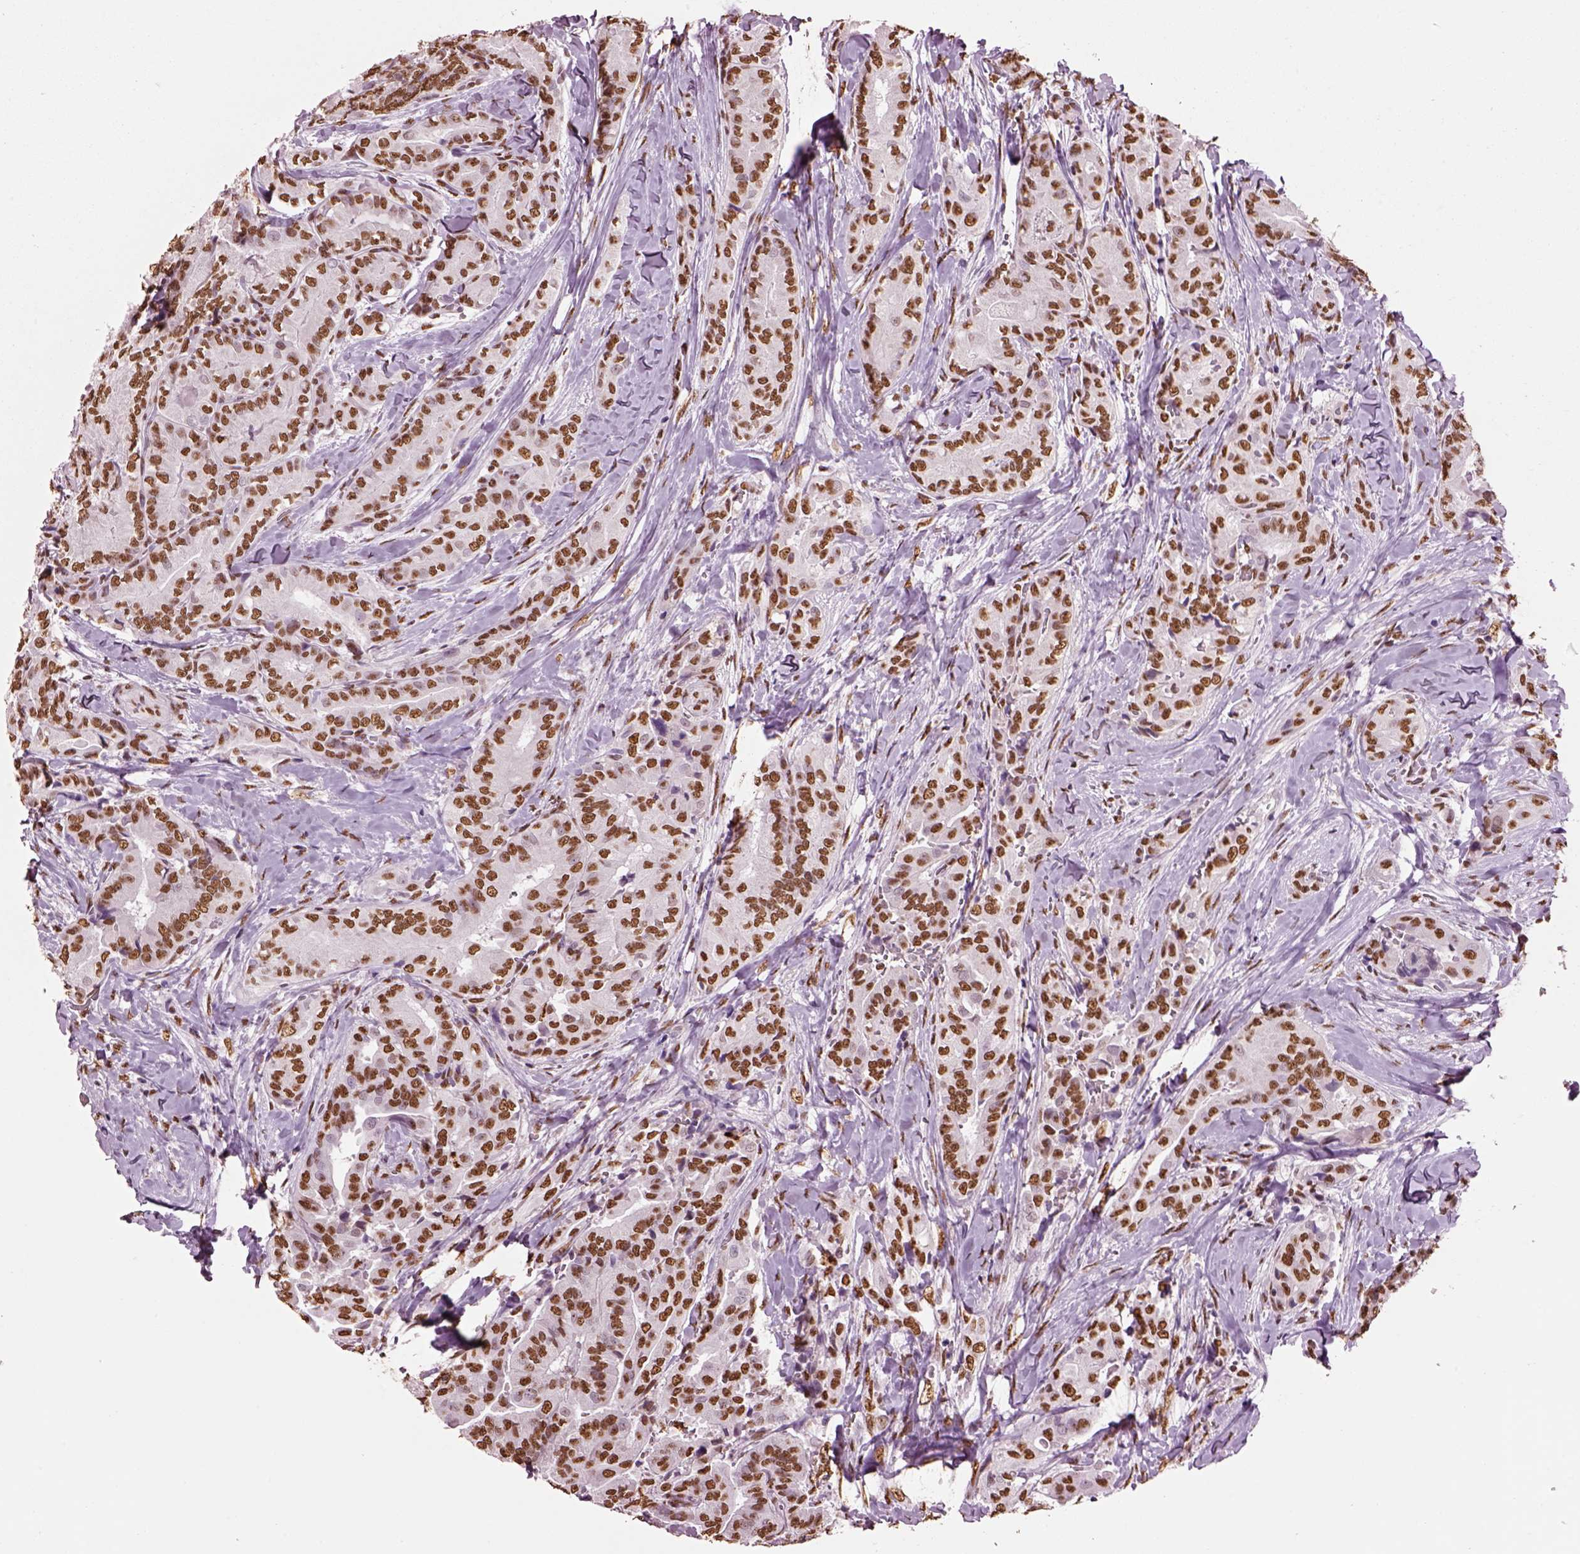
{"staining": {"intensity": "moderate", "quantity": ">75%", "location": "nuclear"}, "tissue": "thyroid cancer", "cell_type": "Tumor cells", "image_type": "cancer", "snomed": [{"axis": "morphology", "description": "Papillary adenocarcinoma, NOS"}, {"axis": "topography", "description": "Thyroid gland"}], "caption": "This image displays IHC staining of thyroid cancer (papillary adenocarcinoma), with medium moderate nuclear expression in about >75% of tumor cells.", "gene": "DDX3X", "patient": {"sex": "male", "age": 61}}